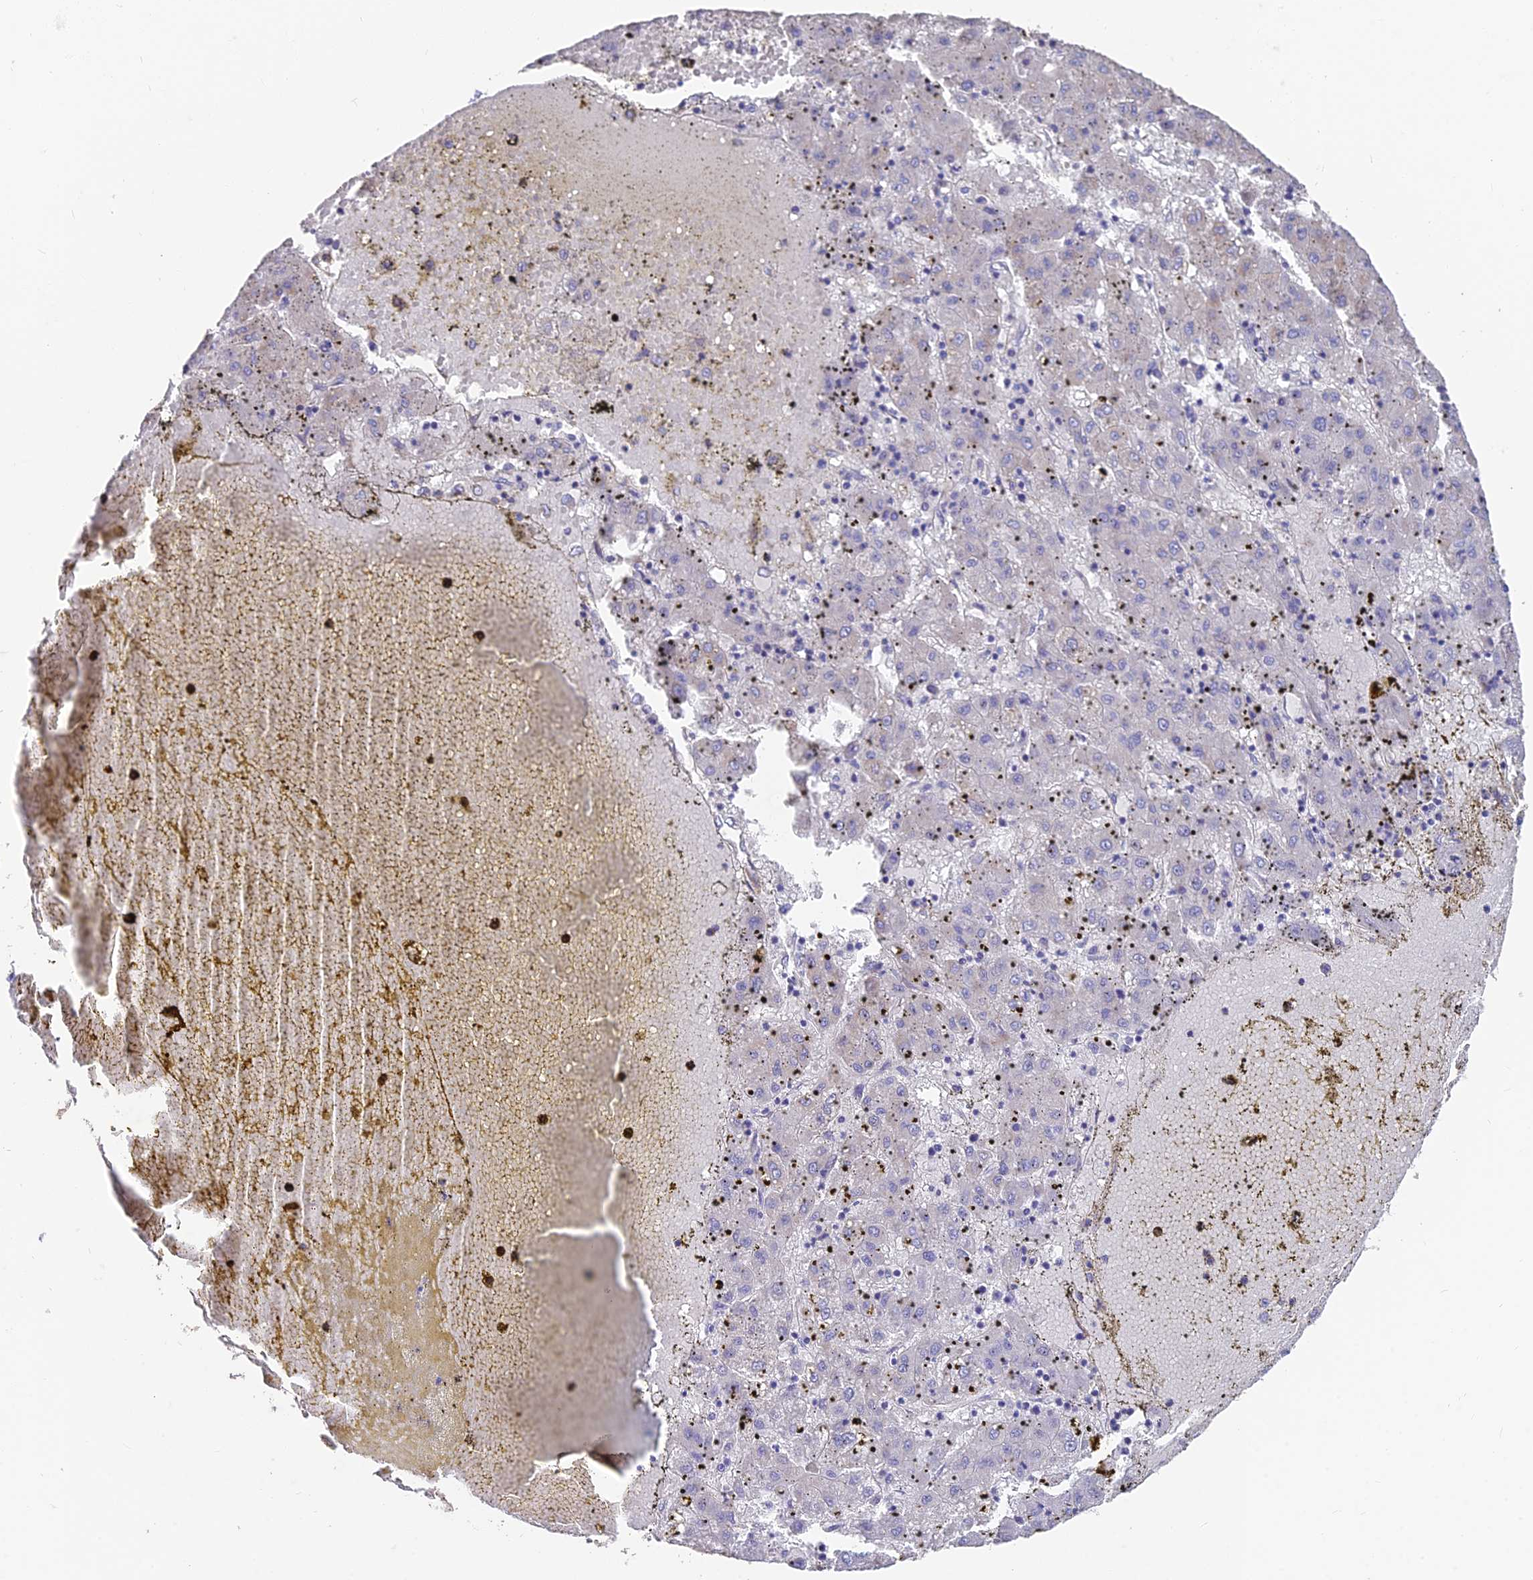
{"staining": {"intensity": "negative", "quantity": "none", "location": "none"}, "tissue": "liver cancer", "cell_type": "Tumor cells", "image_type": "cancer", "snomed": [{"axis": "morphology", "description": "Carcinoma, Hepatocellular, NOS"}, {"axis": "topography", "description": "Liver"}], "caption": "Immunohistochemical staining of liver cancer (hepatocellular carcinoma) exhibits no significant staining in tumor cells.", "gene": "FAM168B", "patient": {"sex": "male", "age": 72}}